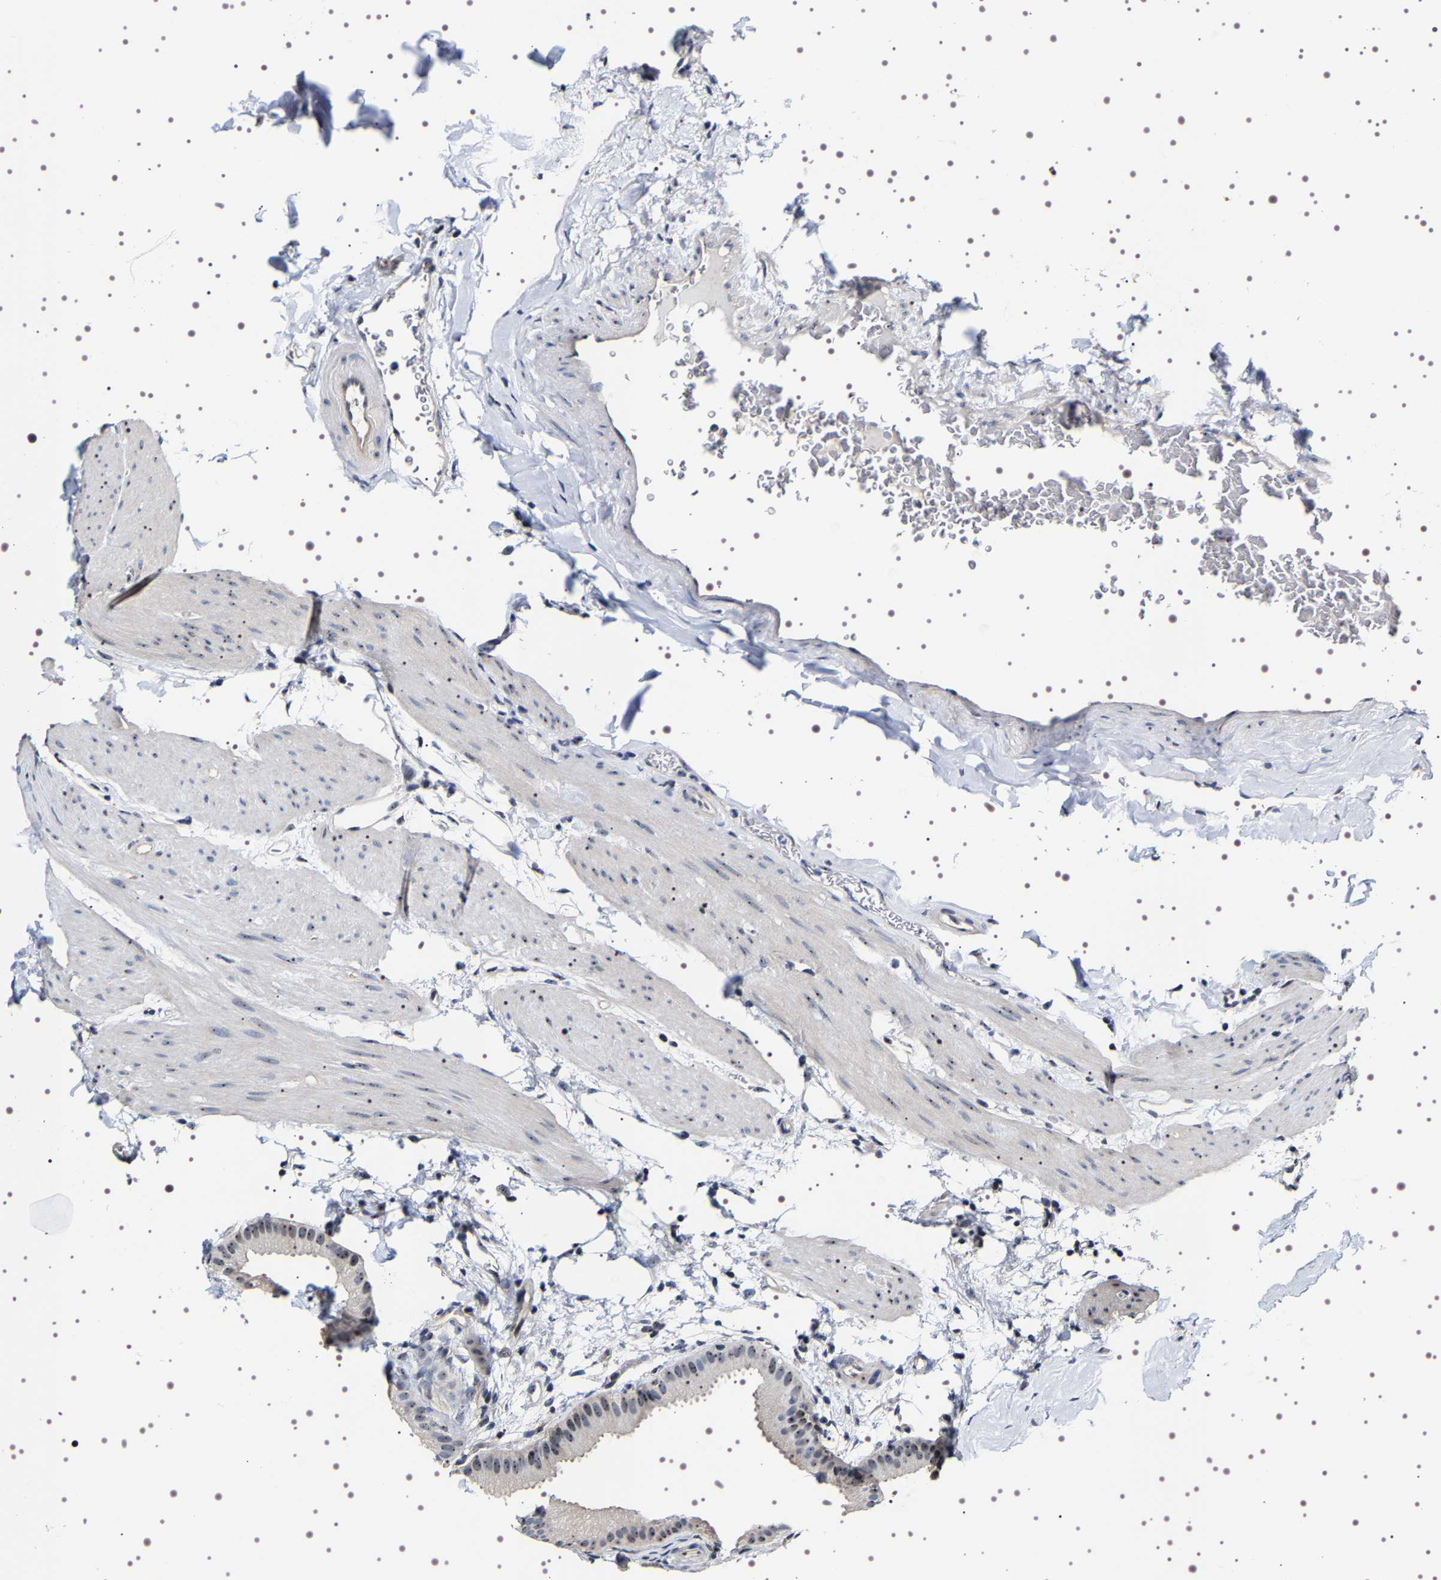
{"staining": {"intensity": "moderate", "quantity": "25%-75%", "location": "nuclear"}, "tissue": "gallbladder", "cell_type": "Glandular cells", "image_type": "normal", "snomed": [{"axis": "morphology", "description": "Normal tissue, NOS"}, {"axis": "topography", "description": "Gallbladder"}], "caption": "Protein staining of unremarkable gallbladder displays moderate nuclear expression in about 25%-75% of glandular cells.", "gene": "GNL3", "patient": {"sex": "female", "age": 64}}